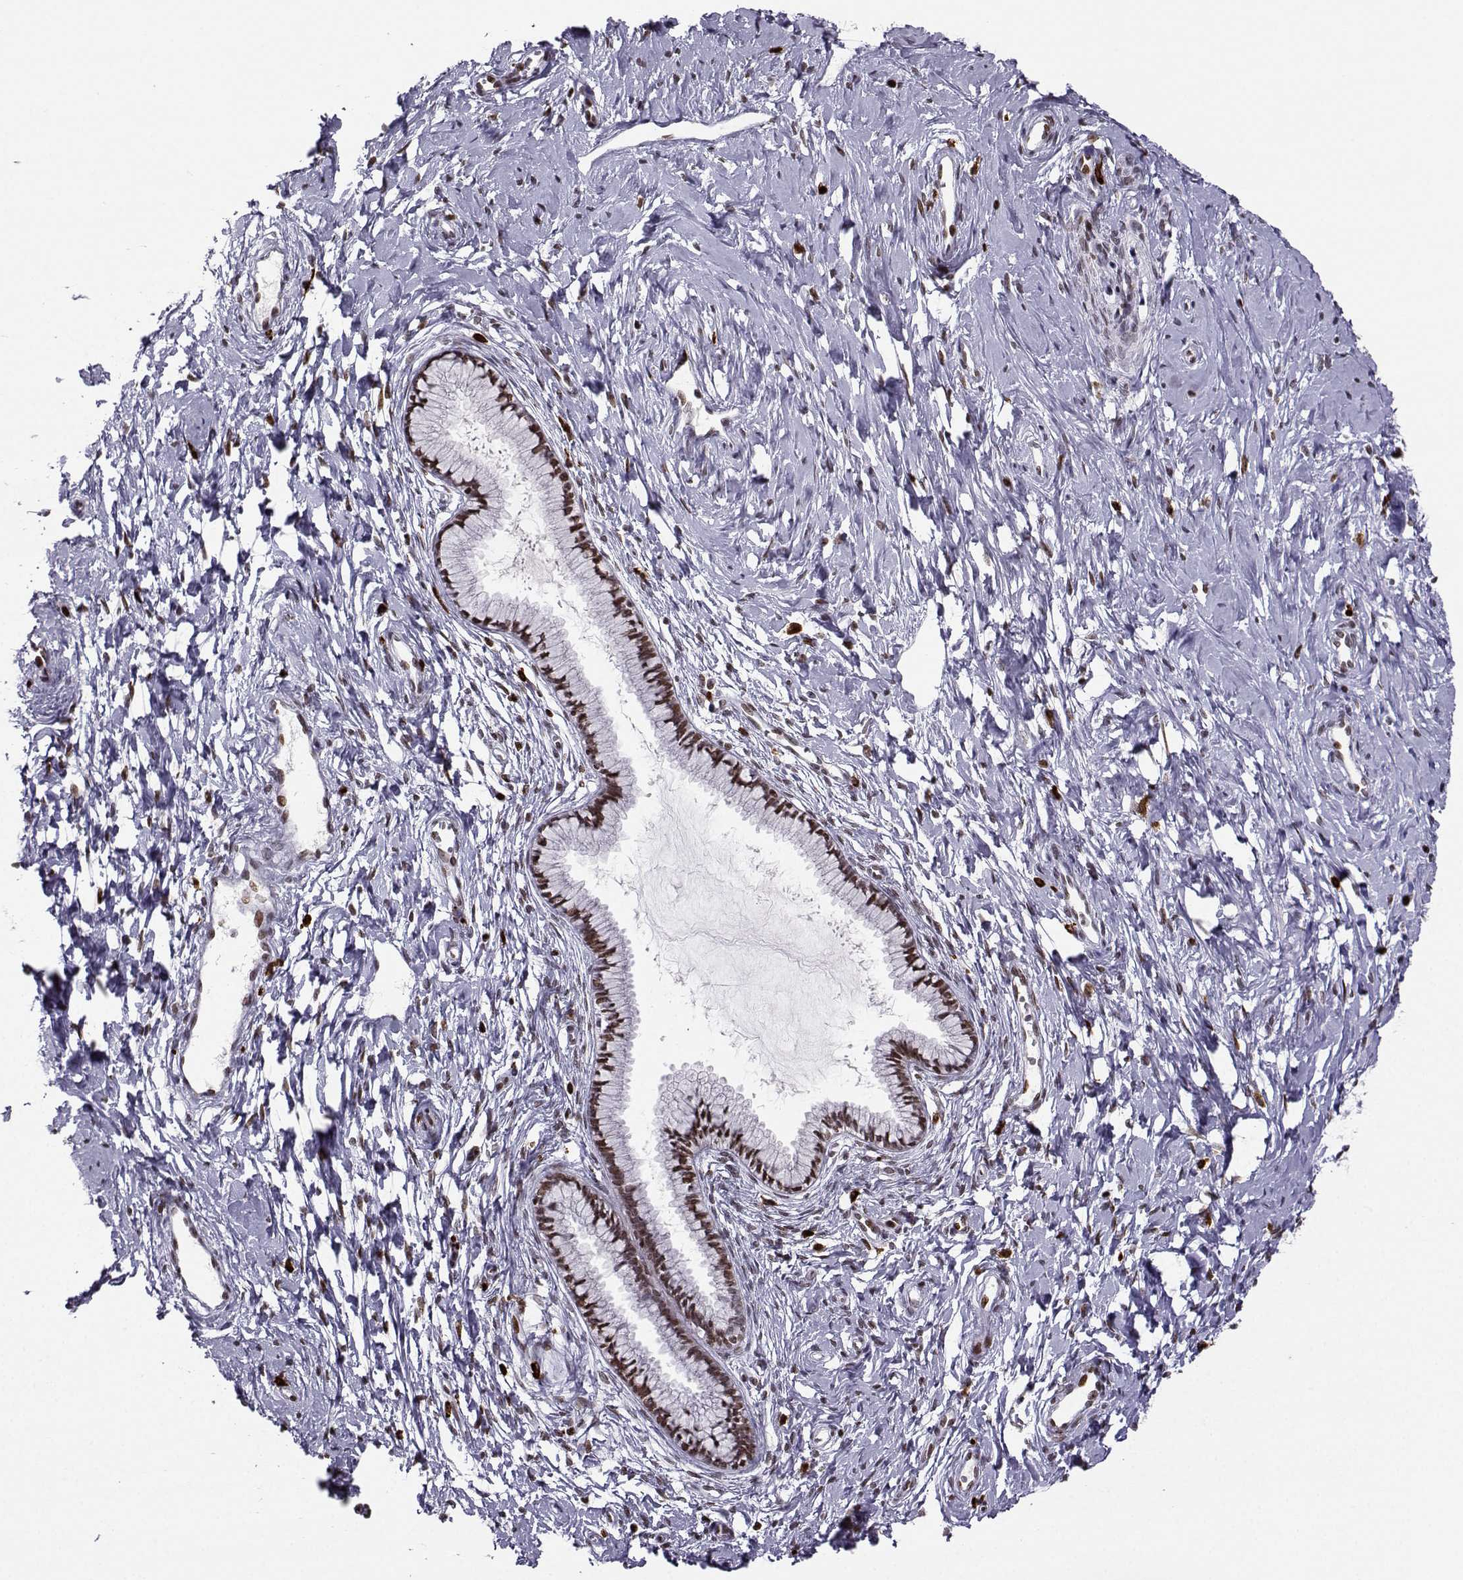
{"staining": {"intensity": "strong", "quantity": ">75%", "location": "nuclear"}, "tissue": "cervix", "cell_type": "Glandular cells", "image_type": "normal", "snomed": [{"axis": "morphology", "description": "Normal tissue, NOS"}, {"axis": "topography", "description": "Cervix"}], "caption": "About >75% of glandular cells in normal human cervix reveal strong nuclear protein staining as visualized by brown immunohistochemical staining.", "gene": "ZNF19", "patient": {"sex": "female", "age": 40}}